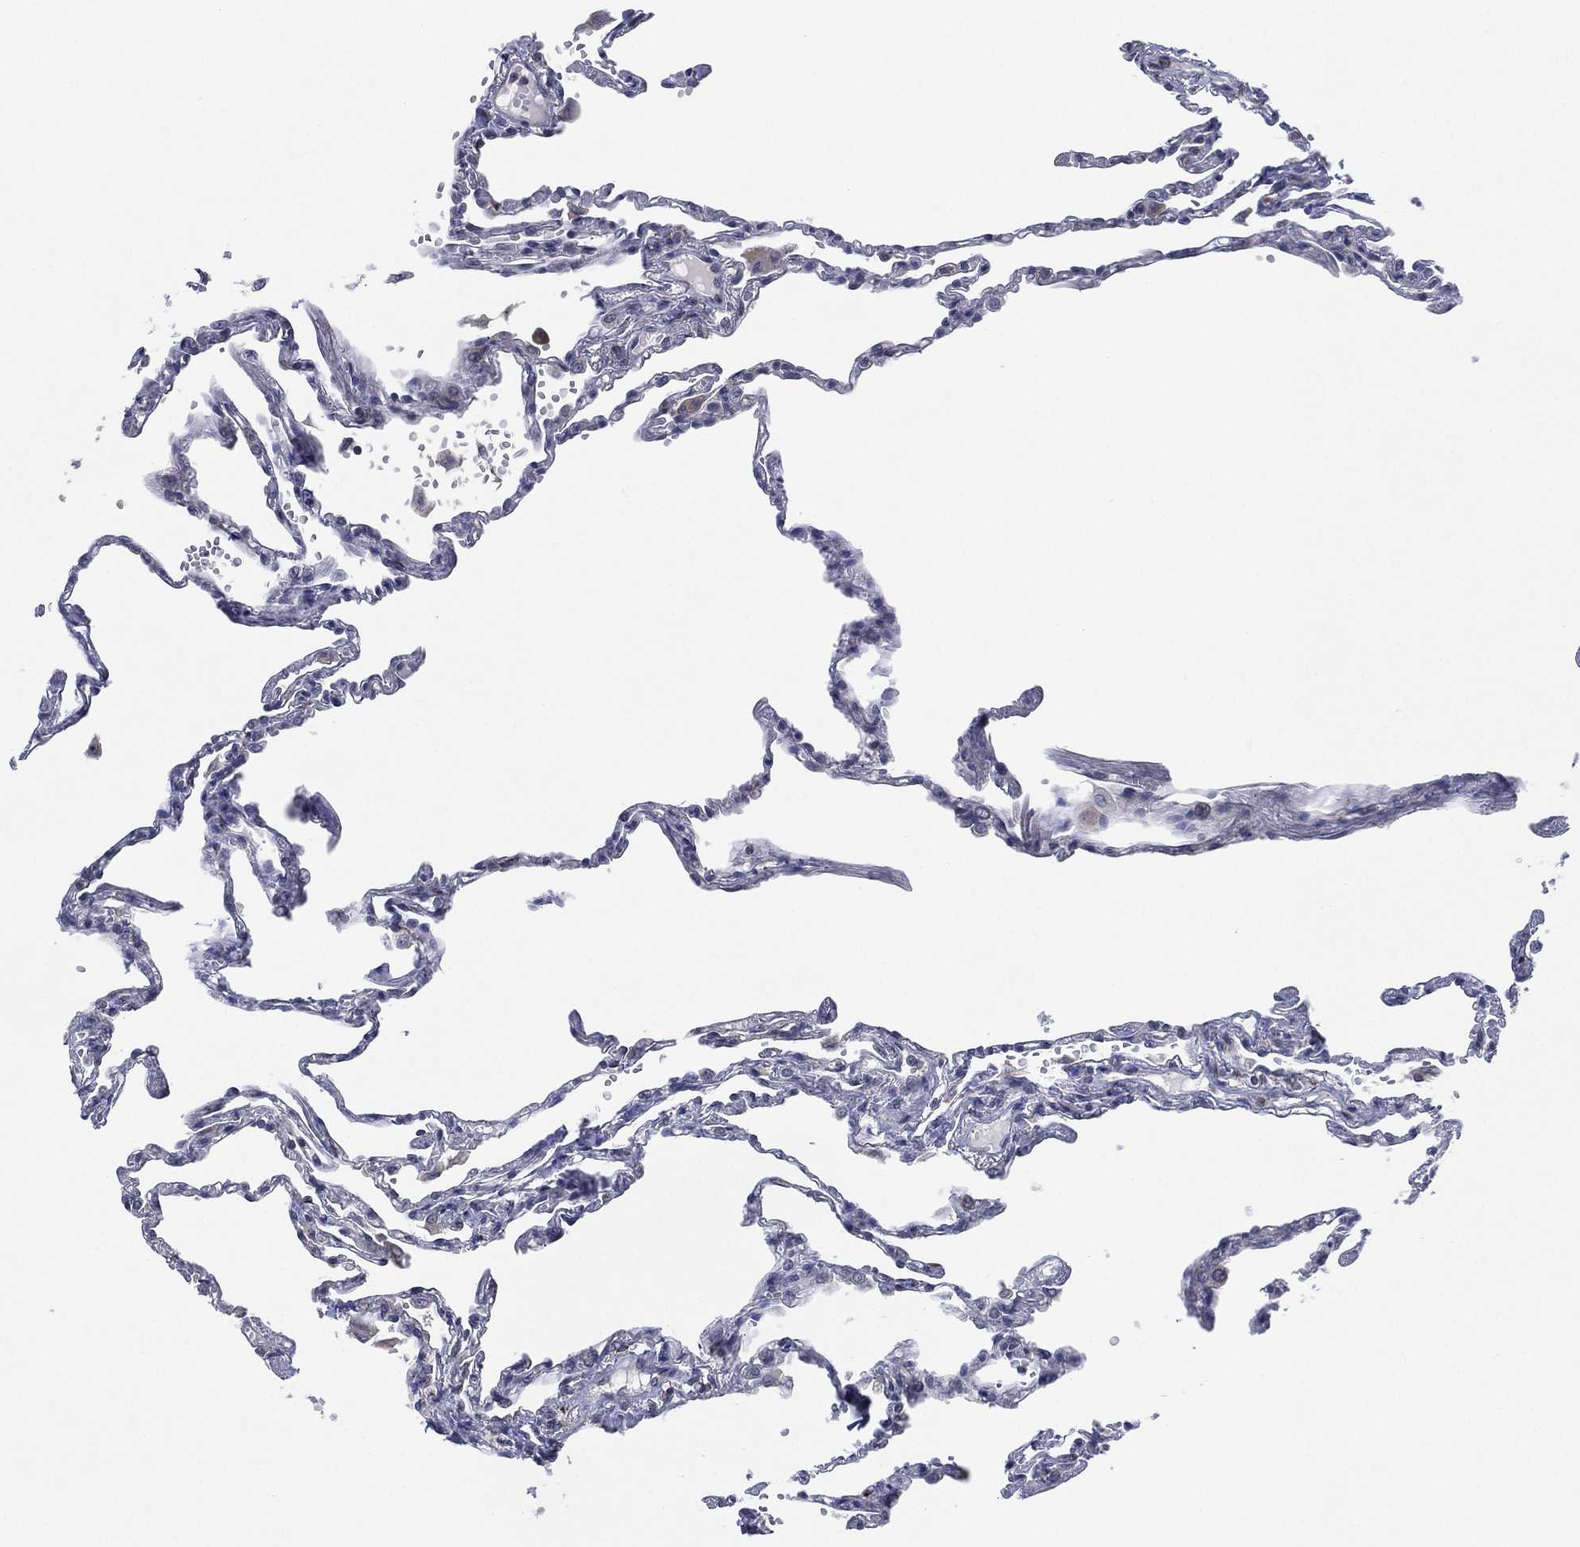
{"staining": {"intensity": "negative", "quantity": "none", "location": "none"}, "tissue": "lung", "cell_type": "Alveolar cells", "image_type": "normal", "snomed": [{"axis": "morphology", "description": "Normal tissue, NOS"}, {"axis": "topography", "description": "Lung"}], "caption": "Protein analysis of unremarkable lung exhibits no significant expression in alveolar cells.", "gene": "FAM104A", "patient": {"sex": "male", "age": 78}}